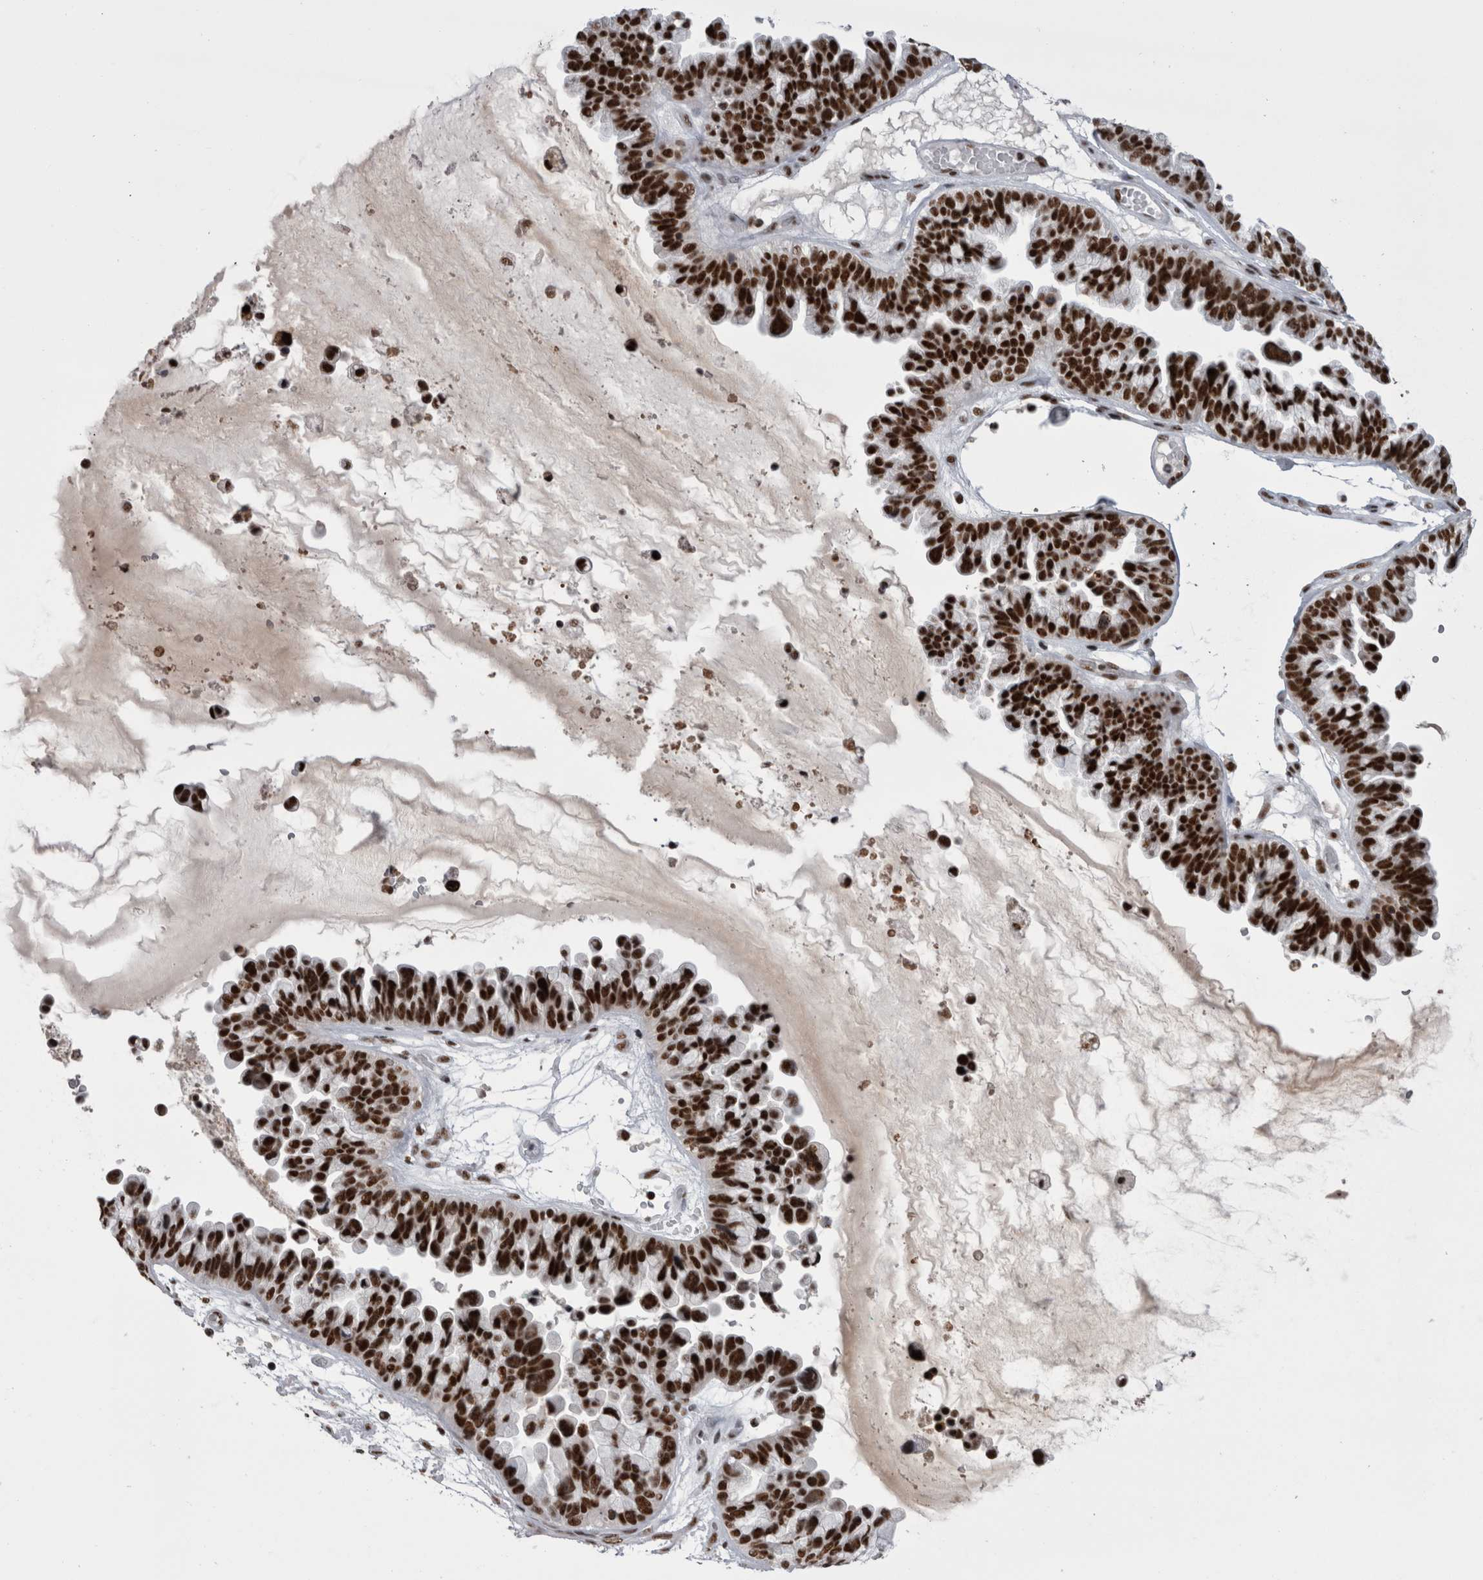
{"staining": {"intensity": "strong", "quantity": ">75%", "location": "nuclear"}, "tissue": "ovarian cancer", "cell_type": "Tumor cells", "image_type": "cancer", "snomed": [{"axis": "morphology", "description": "Cystadenocarcinoma, serous, NOS"}, {"axis": "topography", "description": "Ovary"}], "caption": "This micrograph reveals serous cystadenocarcinoma (ovarian) stained with immunohistochemistry (IHC) to label a protein in brown. The nuclear of tumor cells show strong positivity for the protein. Nuclei are counter-stained blue.", "gene": "SNRNP40", "patient": {"sex": "female", "age": 56}}